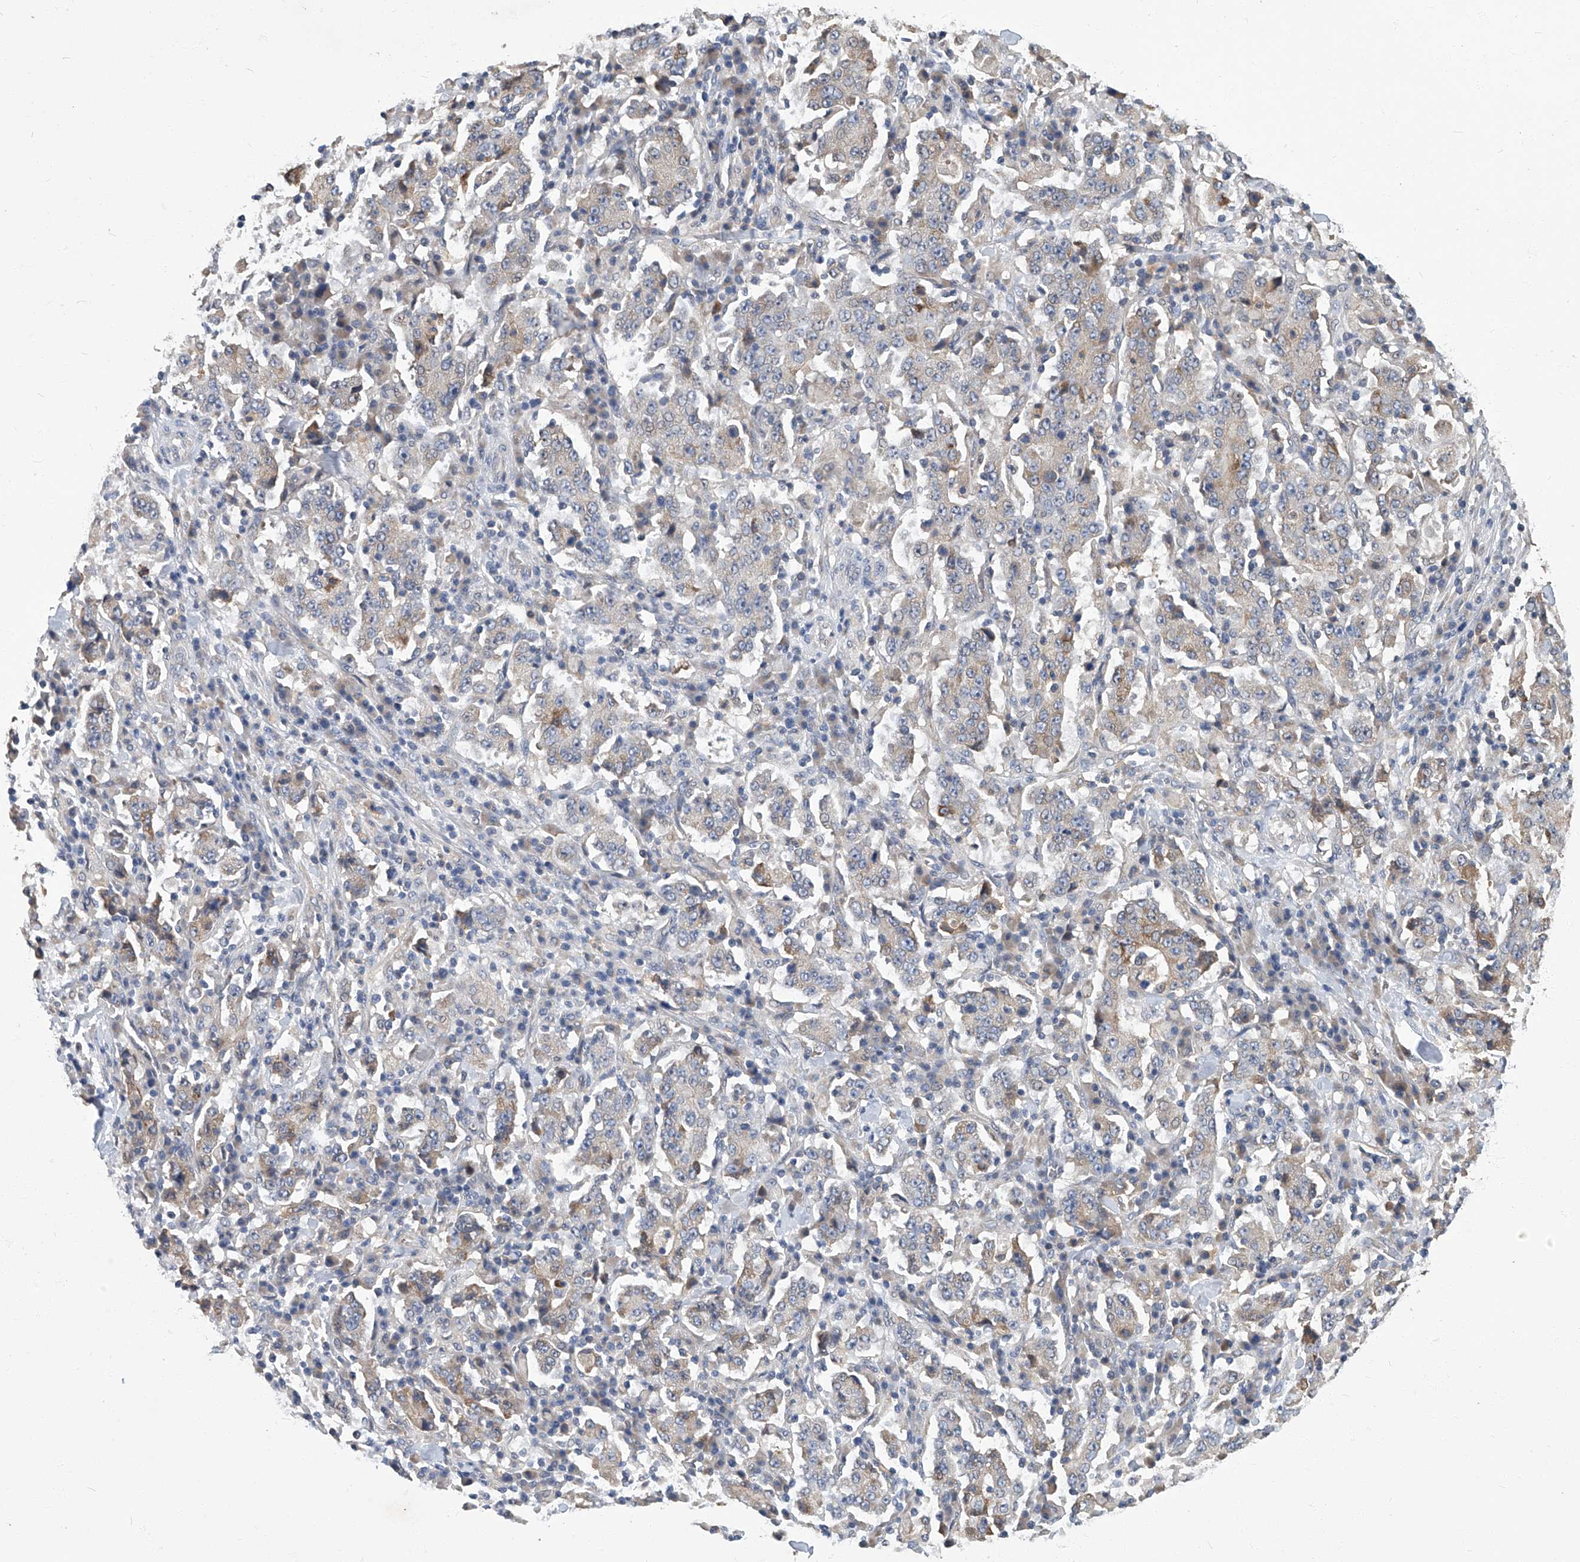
{"staining": {"intensity": "weak", "quantity": "<25%", "location": "cytoplasmic/membranous"}, "tissue": "stomach cancer", "cell_type": "Tumor cells", "image_type": "cancer", "snomed": [{"axis": "morphology", "description": "Normal tissue, NOS"}, {"axis": "morphology", "description": "Adenocarcinoma, NOS"}, {"axis": "topography", "description": "Stomach, upper"}, {"axis": "topography", "description": "Stomach"}], "caption": "This is an immunohistochemistry (IHC) micrograph of stomach adenocarcinoma. There is no positivity in tumor cells.", "gene": "TGFBR1", "patient": {"sex": "male", "age": 59}}